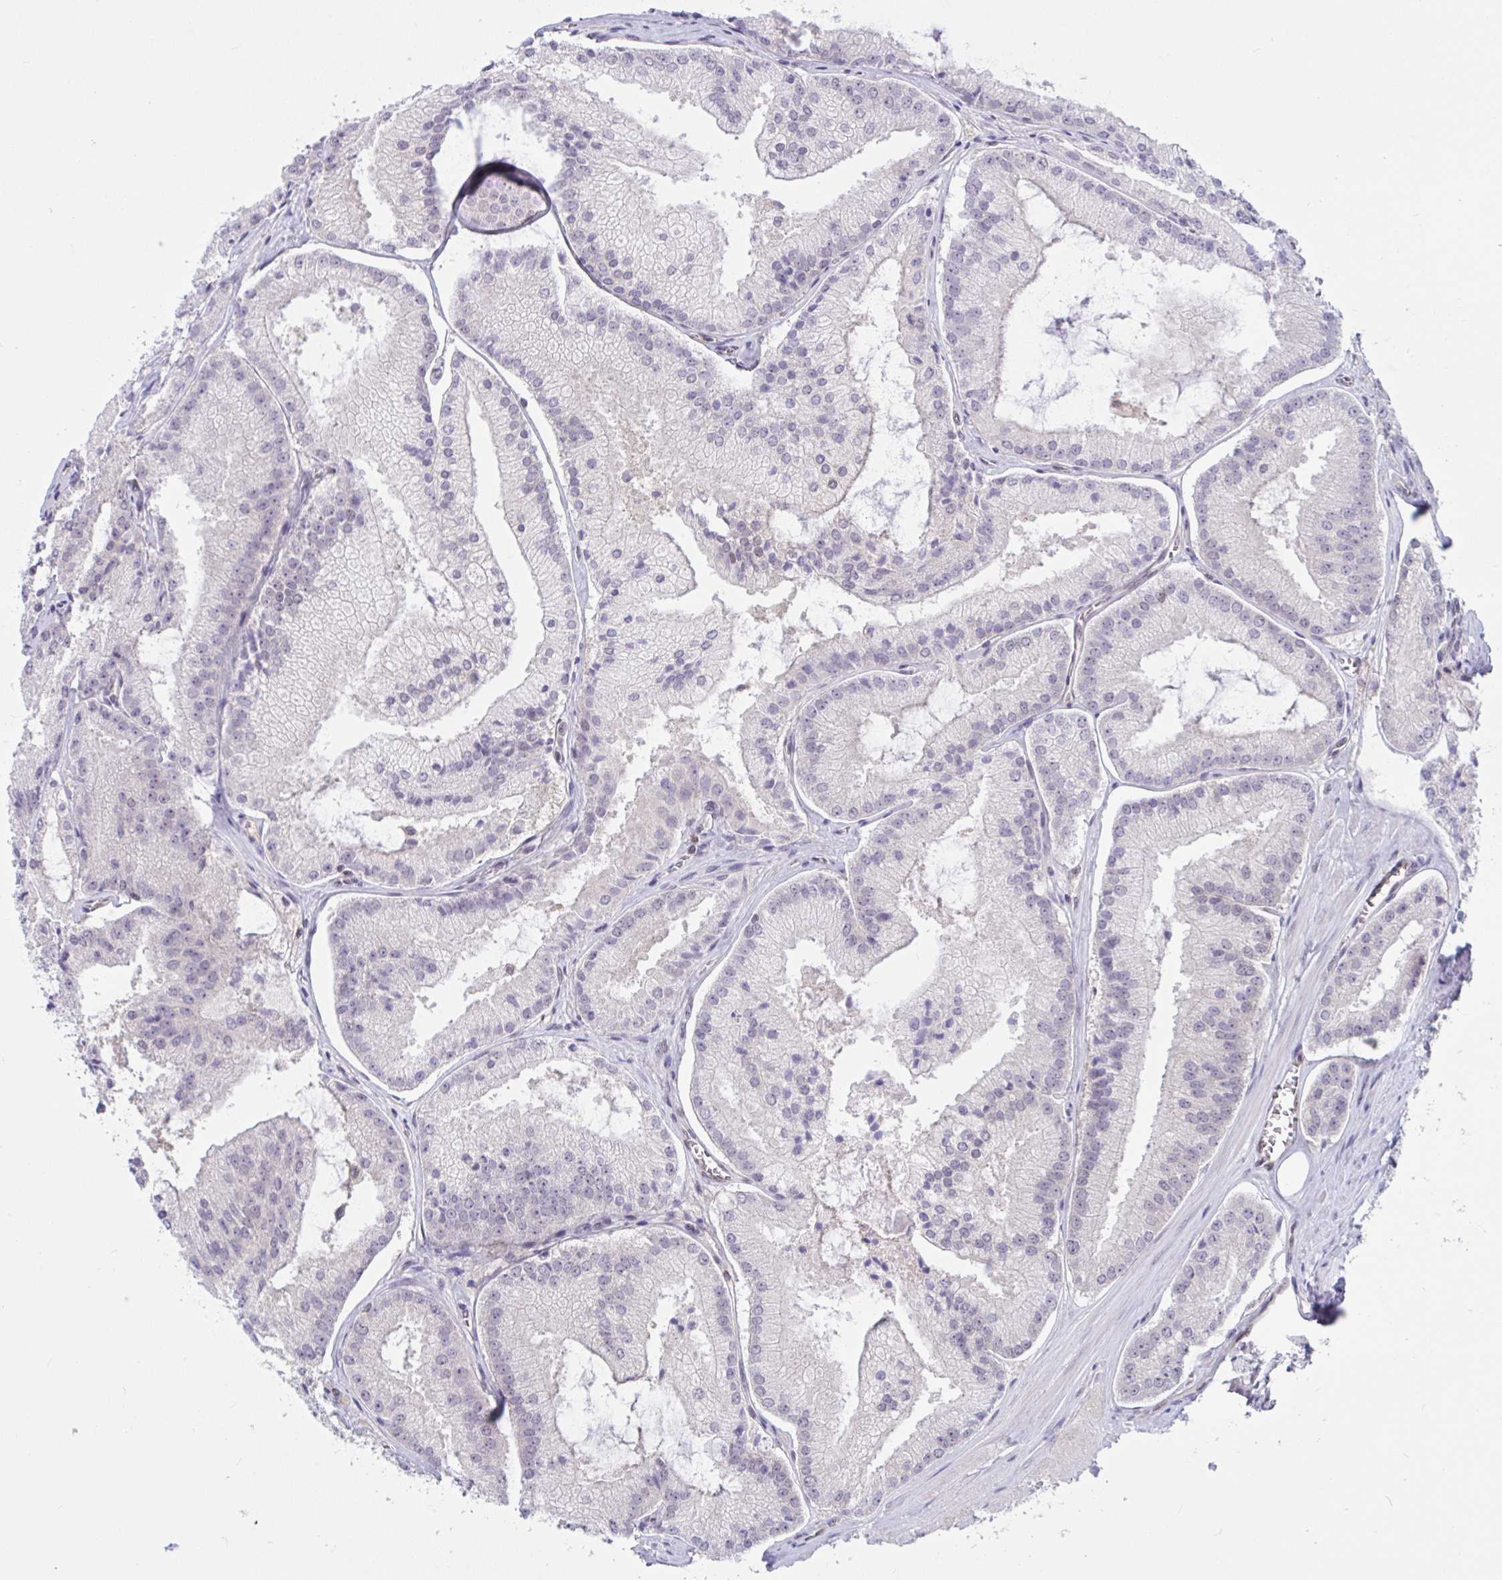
{"staining": {"intensity": "negative", "quantity": "none", "location": "none"}, "tissue": "prostate cancer", "cell_type": "Tumor cells", "image_type": "cancer", "snomed": [{"axis": "morphology", "description": "Adenocarcinoma, High grade"}, {"axis": "topography", "description": "Prostate"}], "caption": "Tumor cells are negative for brown protein staining in prostate cancer.", "gene": "TSN", "patient": {"sex": "male", "age": 73}}